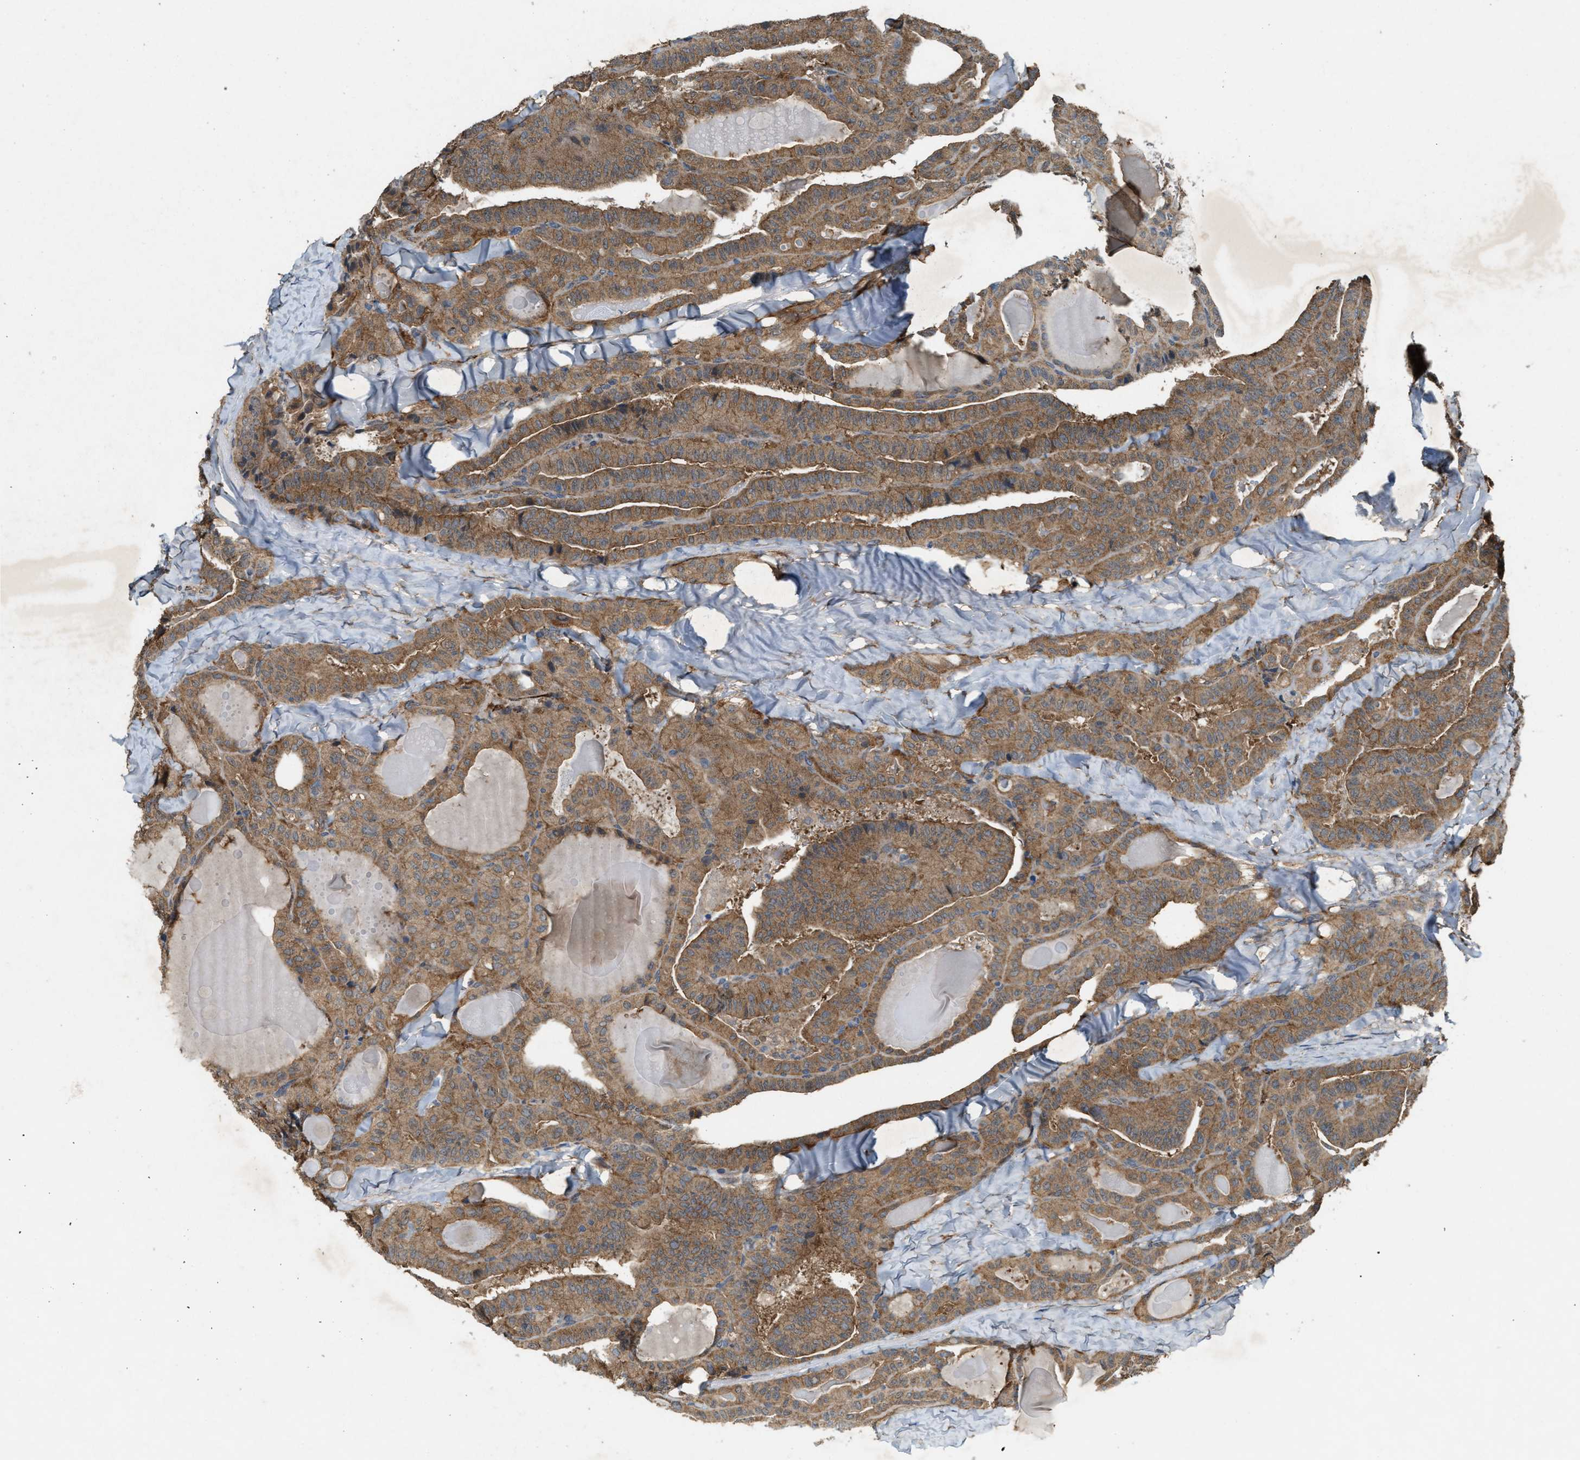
{"staining": {"intensity": "moderate", "quantity": ">75%", "location": "cytoplasmic/membranous"}, "tissue": "thyroid cancer", "cell_type": "Tumor cells", "image_type": "cancer", "snomed": [{"axis": "morphology", "description": "Papillary adenocarcinoma, NOS"}, {"axis": "topography", "description": "Thyroid gland"}], "caption": "Immunohistochemical staining of thyroid cancer shows medium levels of moderate cytoplasmic/membranous staining in approximately >75% of tumor cells.", "gene": "ARHGEF5", "patient": {"sex": "male", "age": 77}}